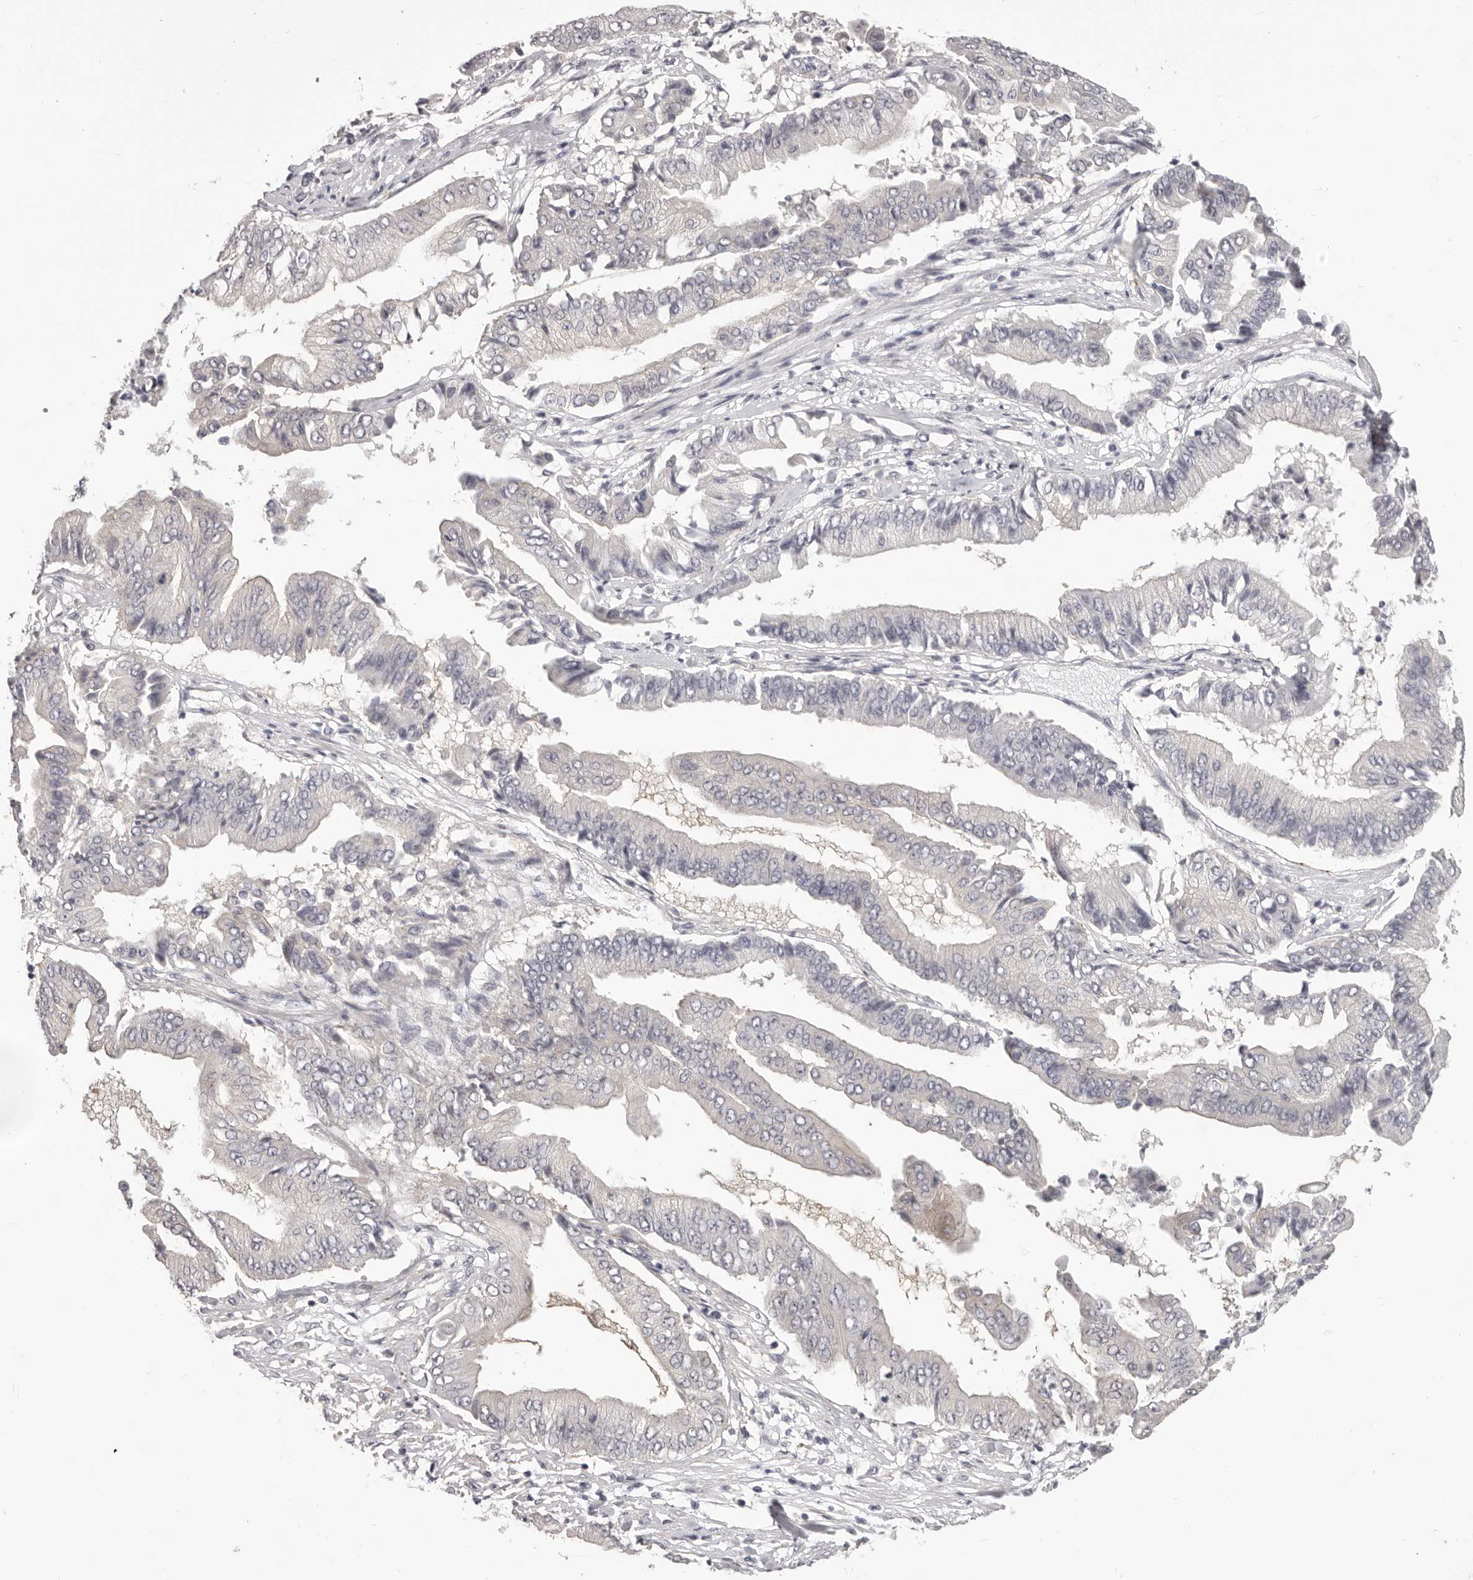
{"staining": {"intensity": "negative", "quantity": "none", "location": "none"}, "tissue": "pancreatic cancer", "cell_type": "Tumor cells", "image_type": "cancer", "snomed": [{"axis": "morphology", "description": "Adenocarcinoma, NOS"}, {"axis": "topography", "description": "Pancreas"}], "caption": "IHC histopathology image of neoplastic tissue: human pancreatic adenocarcinoma stained with DAB (3,3'-diaminobenzidine) reveals no significant protein positivity in tumor cells.", "gene": "OTUD3", "patient": {"sex": "female", "age": 77}}